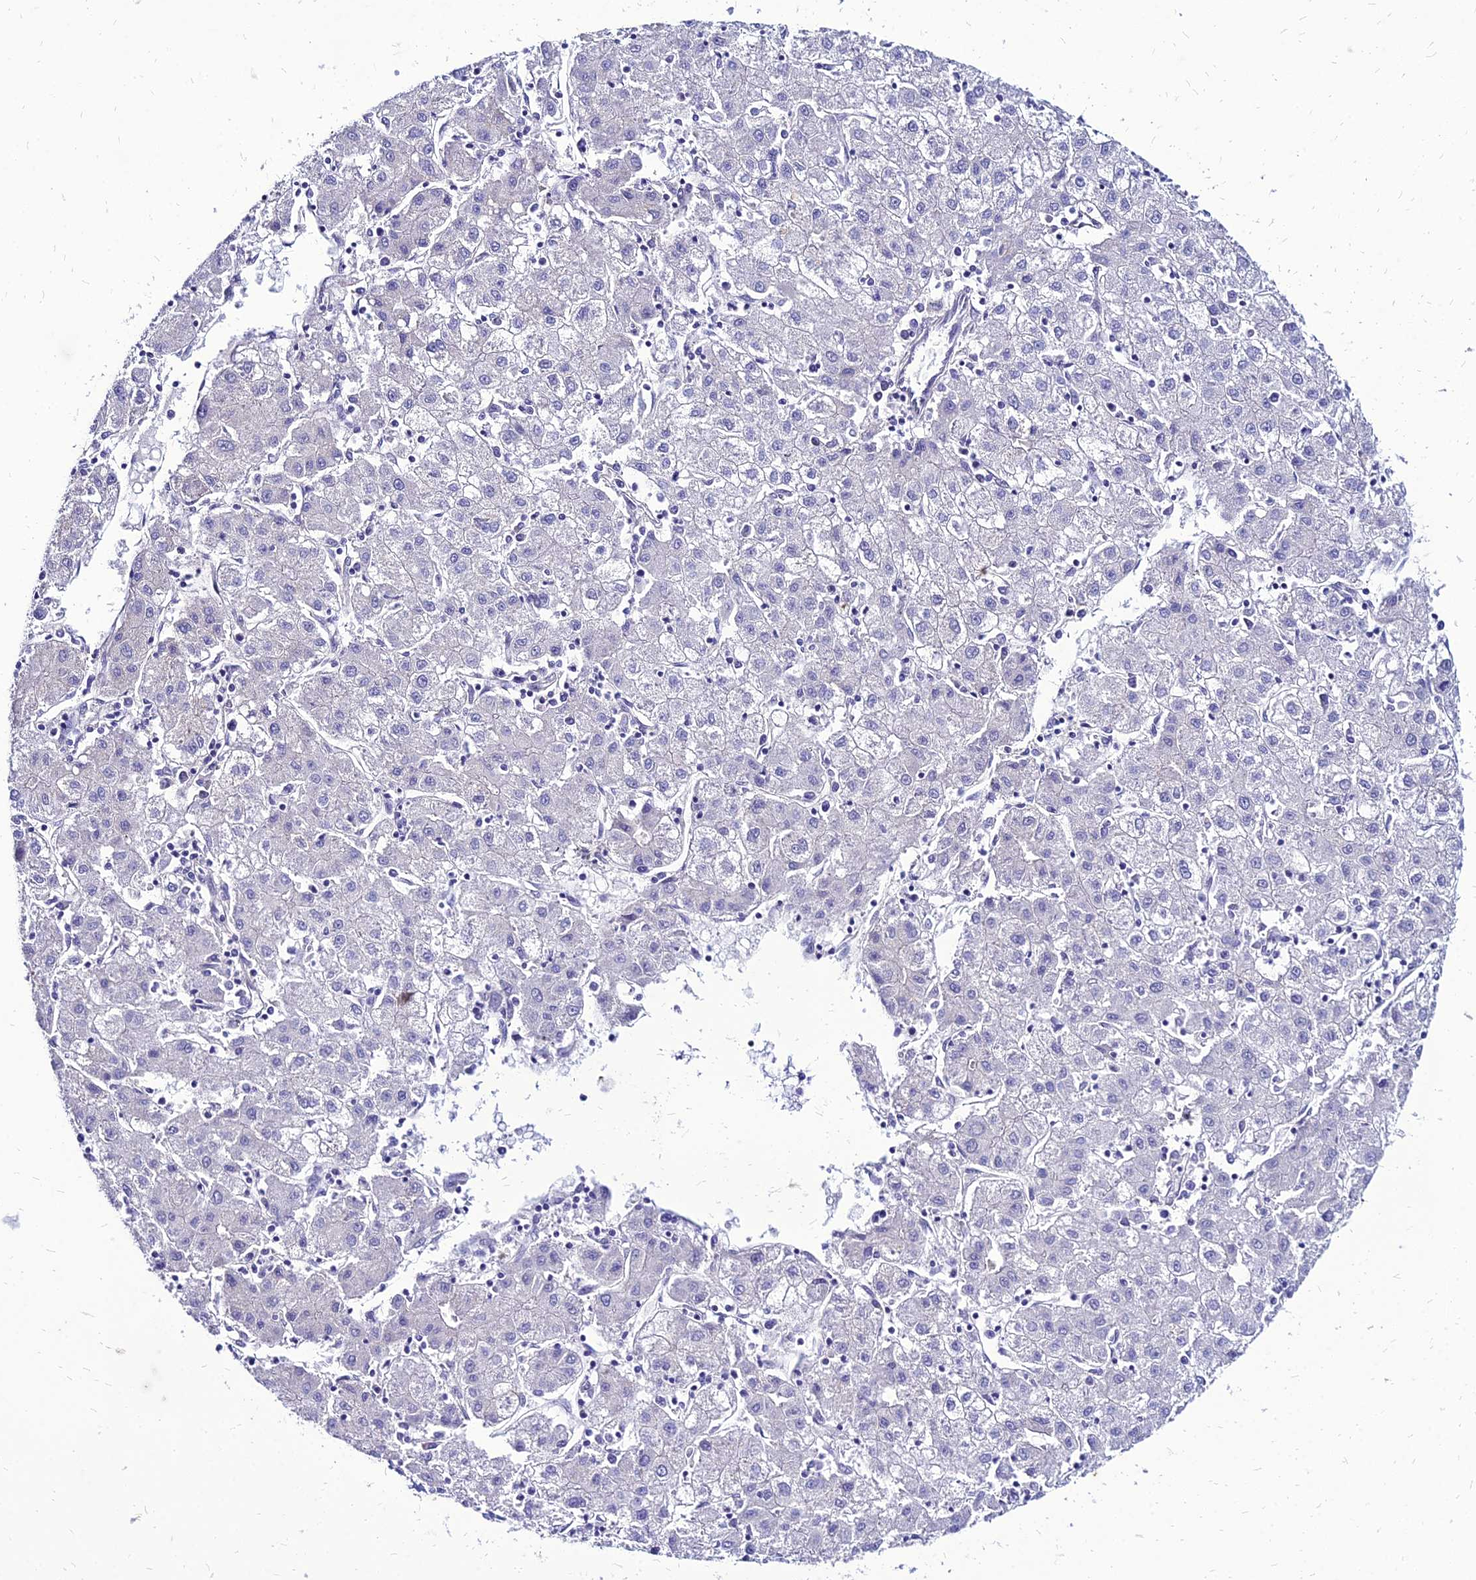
{"staining": {"intensity": "negative", "quantity": "none", "location": "none"}, "tissue": "liver cancer", "cell_type": "Tumor cells", "image_type": "cancer", "snomed": [{"axis": "morphology", "description": "Carcinoma, Hepatocellular, NOS"}, {"axis": "topography", "description": "Liver"}], "caption": "IHC histopathology image of human liver hepatocellular carcinoma stained for a protein (brown), which shows no staining in tumor cells.", "gene": "YEATS2", "patient": {"sex": "male", "age": 72}}